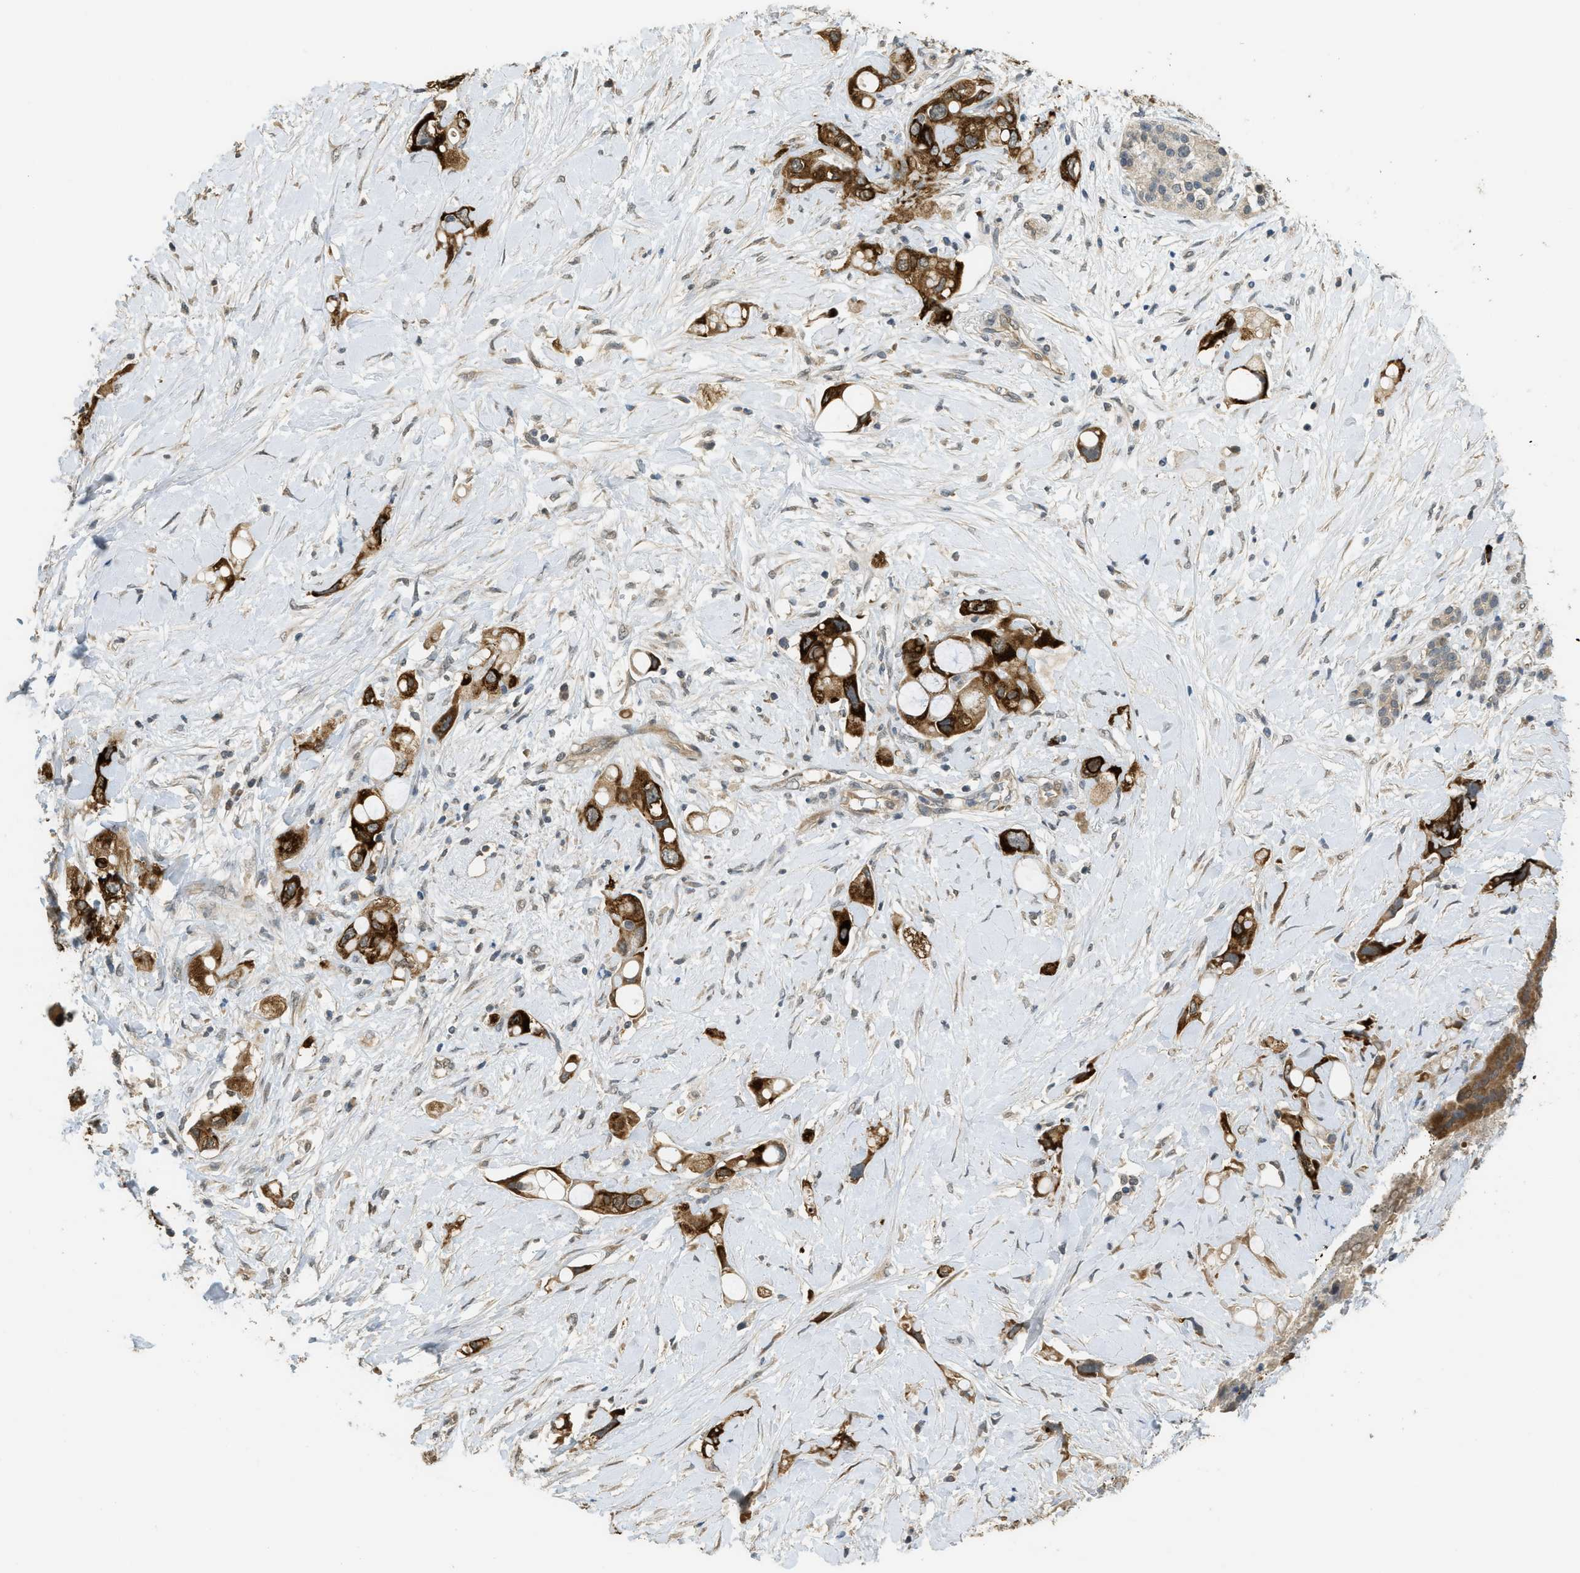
{"staining": {"intensity": "strong", "quantity": ">75%", "location": "cytoplasmic/membranous"}, "tissue": "pancreatic cancer", "cell_type": "Tumor cells", "image_type": "cancer", "snomed": [{"axis": "morphology", "description": "Adenocarcinoma, NOS"}, {"axis": "topography", "description": "Pancreas"}], "caption": "This is an image of immunohistochemistry staining of pancreatic cancer (adenocarcinoma), which shows strong positivity in the cytoplasmic/membranous of tumor cells.", "gene": "IGF2BP2", "patient": {"sex": "female", "age": 56}}